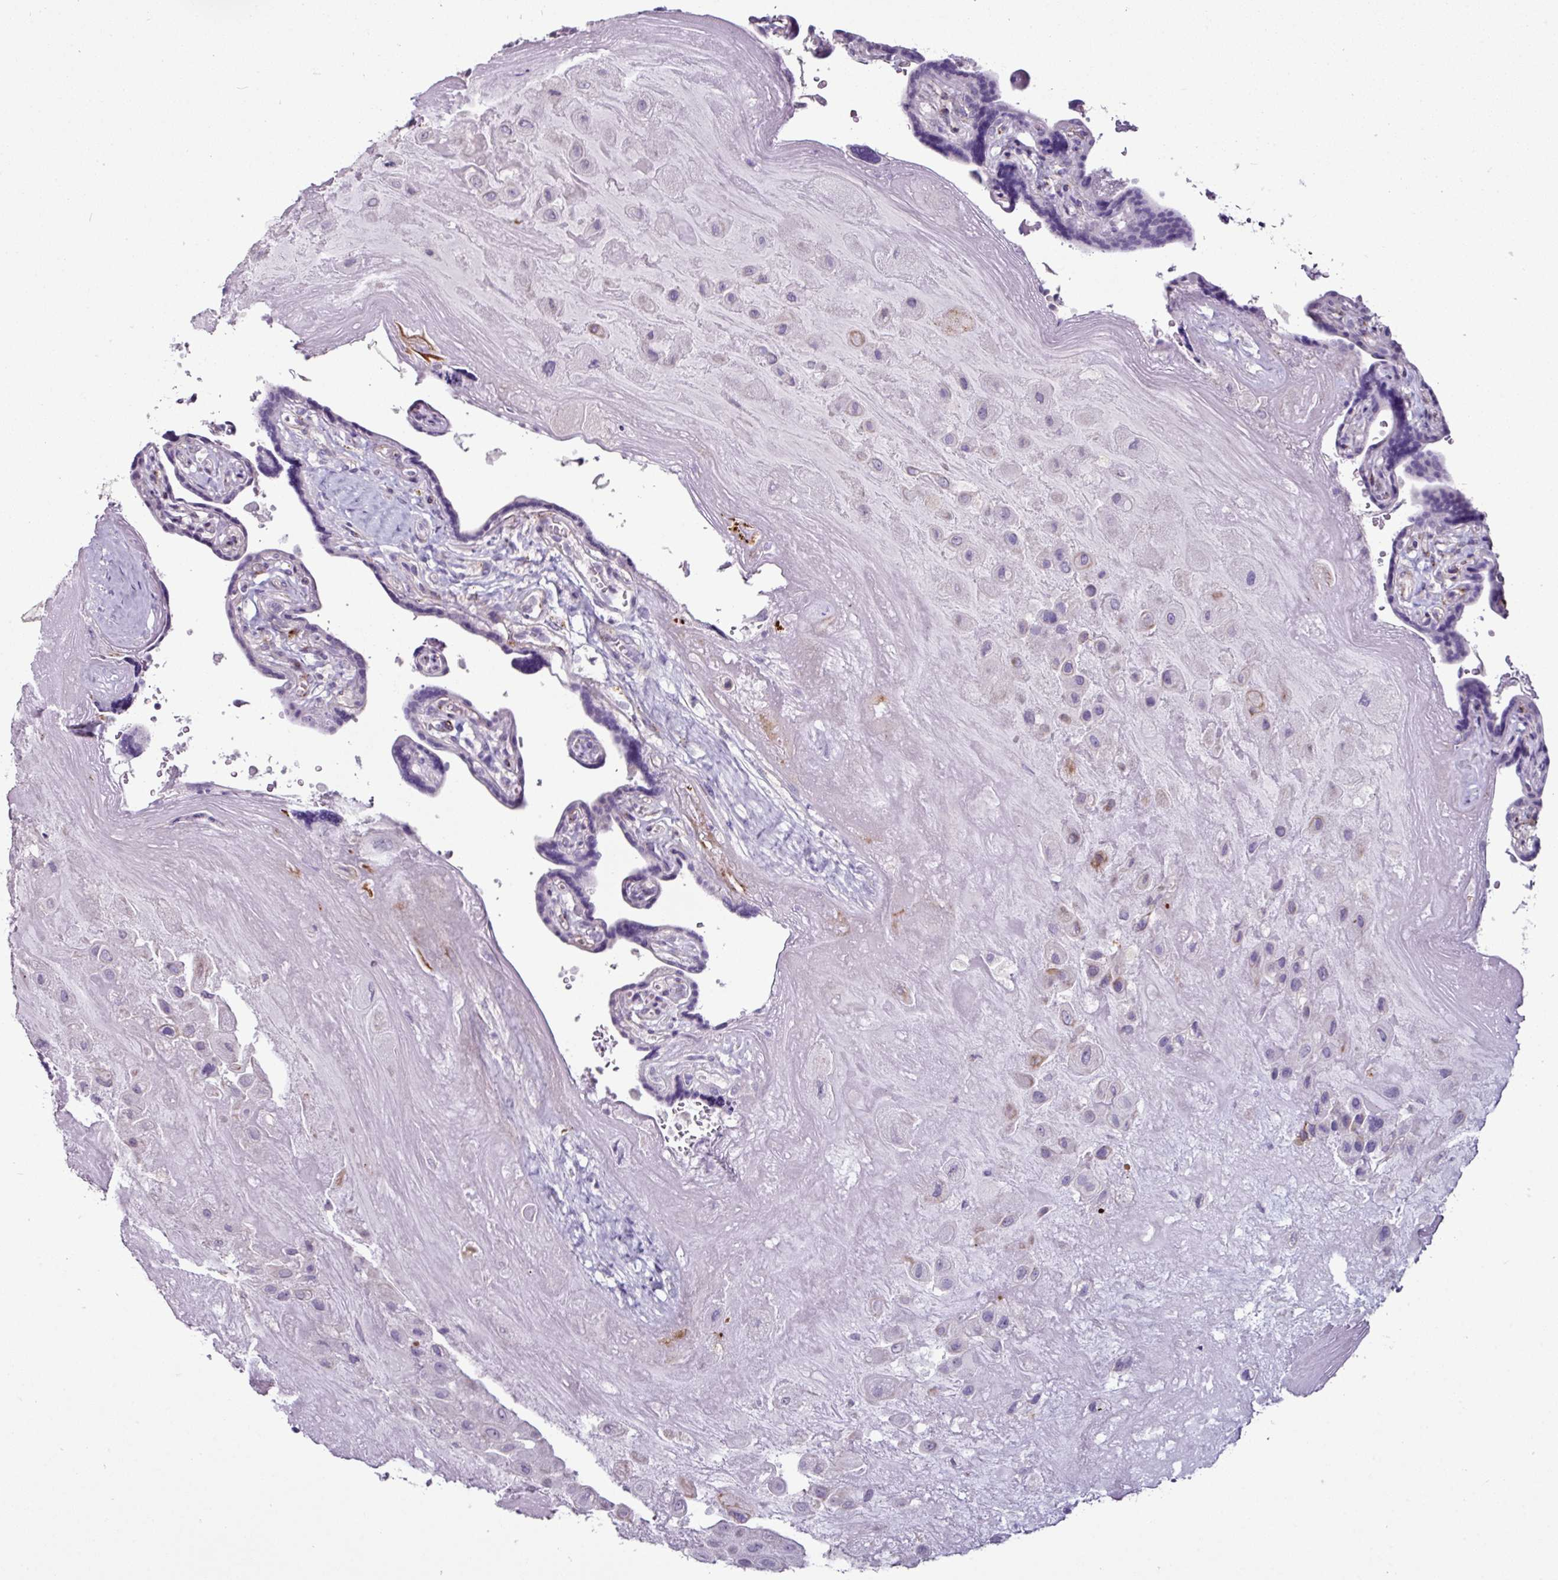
{"staining": {"intensity": "negative", "quantity": "none", "location": "none"}, "tissue": "placenta", "cell_type": "Decidual cells", "image_type": "normal", "snomed": [{"axis": "morphology", "description": "Normal tissue, NOS"}, {"axis": "topography", "description": "Placenta"}], "caption": "This photomicrograph is of unremarkable placenta stained with immunohistochemistry to label a protein in brown with the nuclei are counter-stained blue. There is no positivity in decidual cells. Brightfield microscopy of immunohistochemistry (IHC) stained with DAB (brown) and hematoxylin (blue), captured at high magnification.", "gene": "GLP2R", "patient": {"sex": "female", "age": 32}}